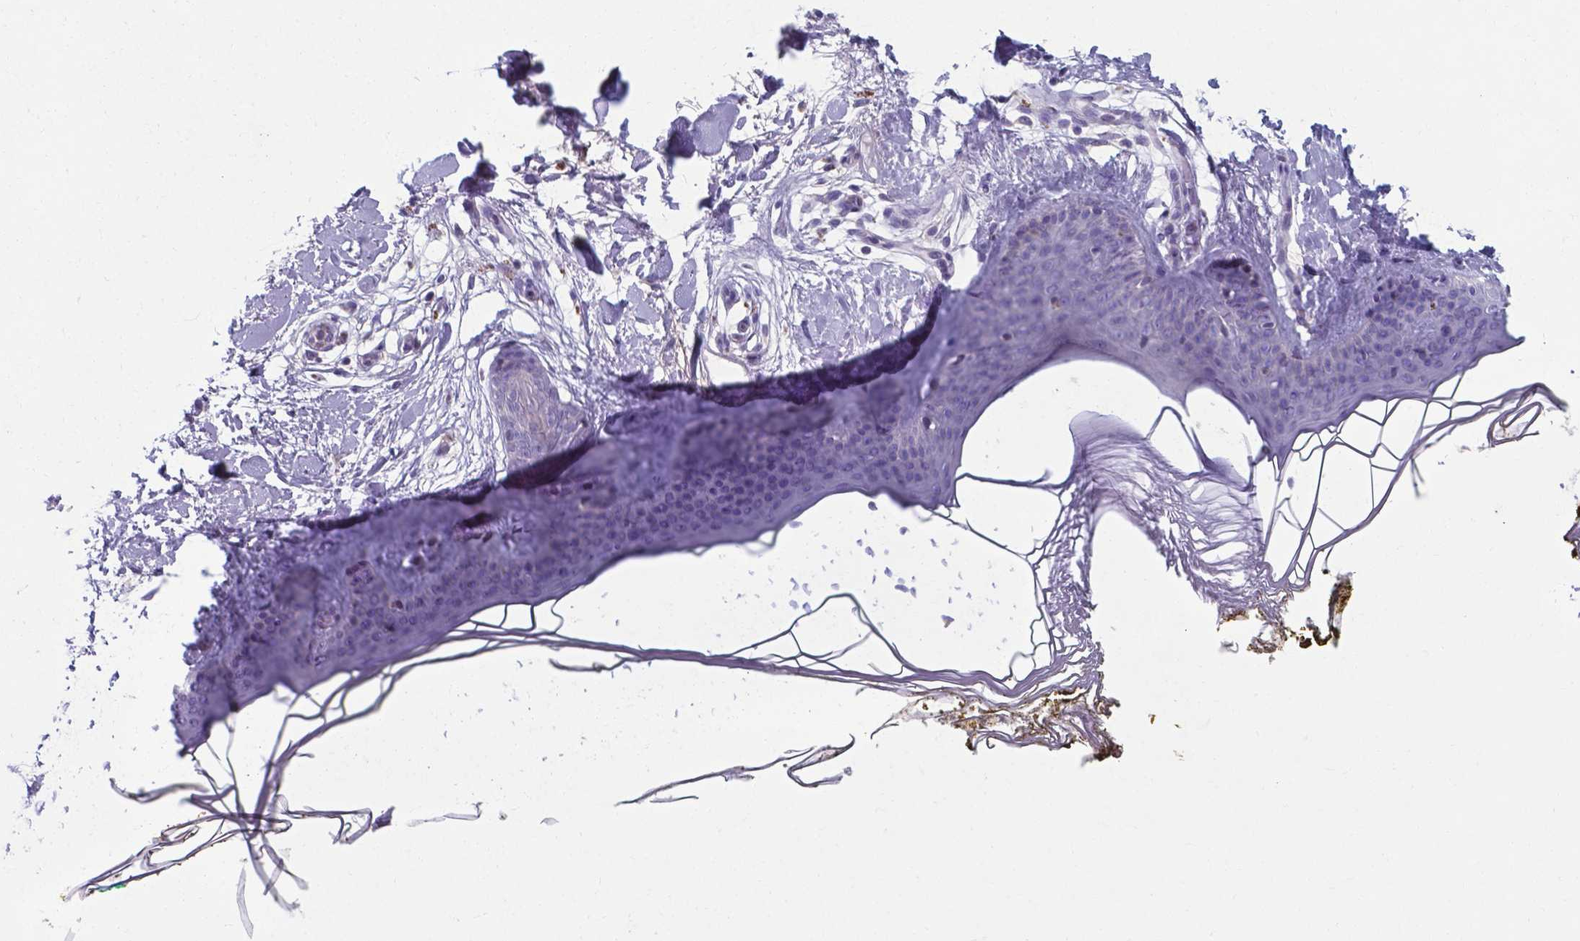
{"staining": {"intensity": "negative", "quantity": "none", "location": "none"}, "tissue": "skin", "cell_type": "Fibroblasts", "image_type": "normal", "snomed": [{"axis": "morphology", "description": "Normal tissue, NOS"}, {"axis": "topography", "description": "Skin"}], "caption": "Immunohistochemistry of unremarkable skin displays no positivity in fibroblasts.", "gene": "AP5B1", "patient": {"sex": "female", "age": 34}}